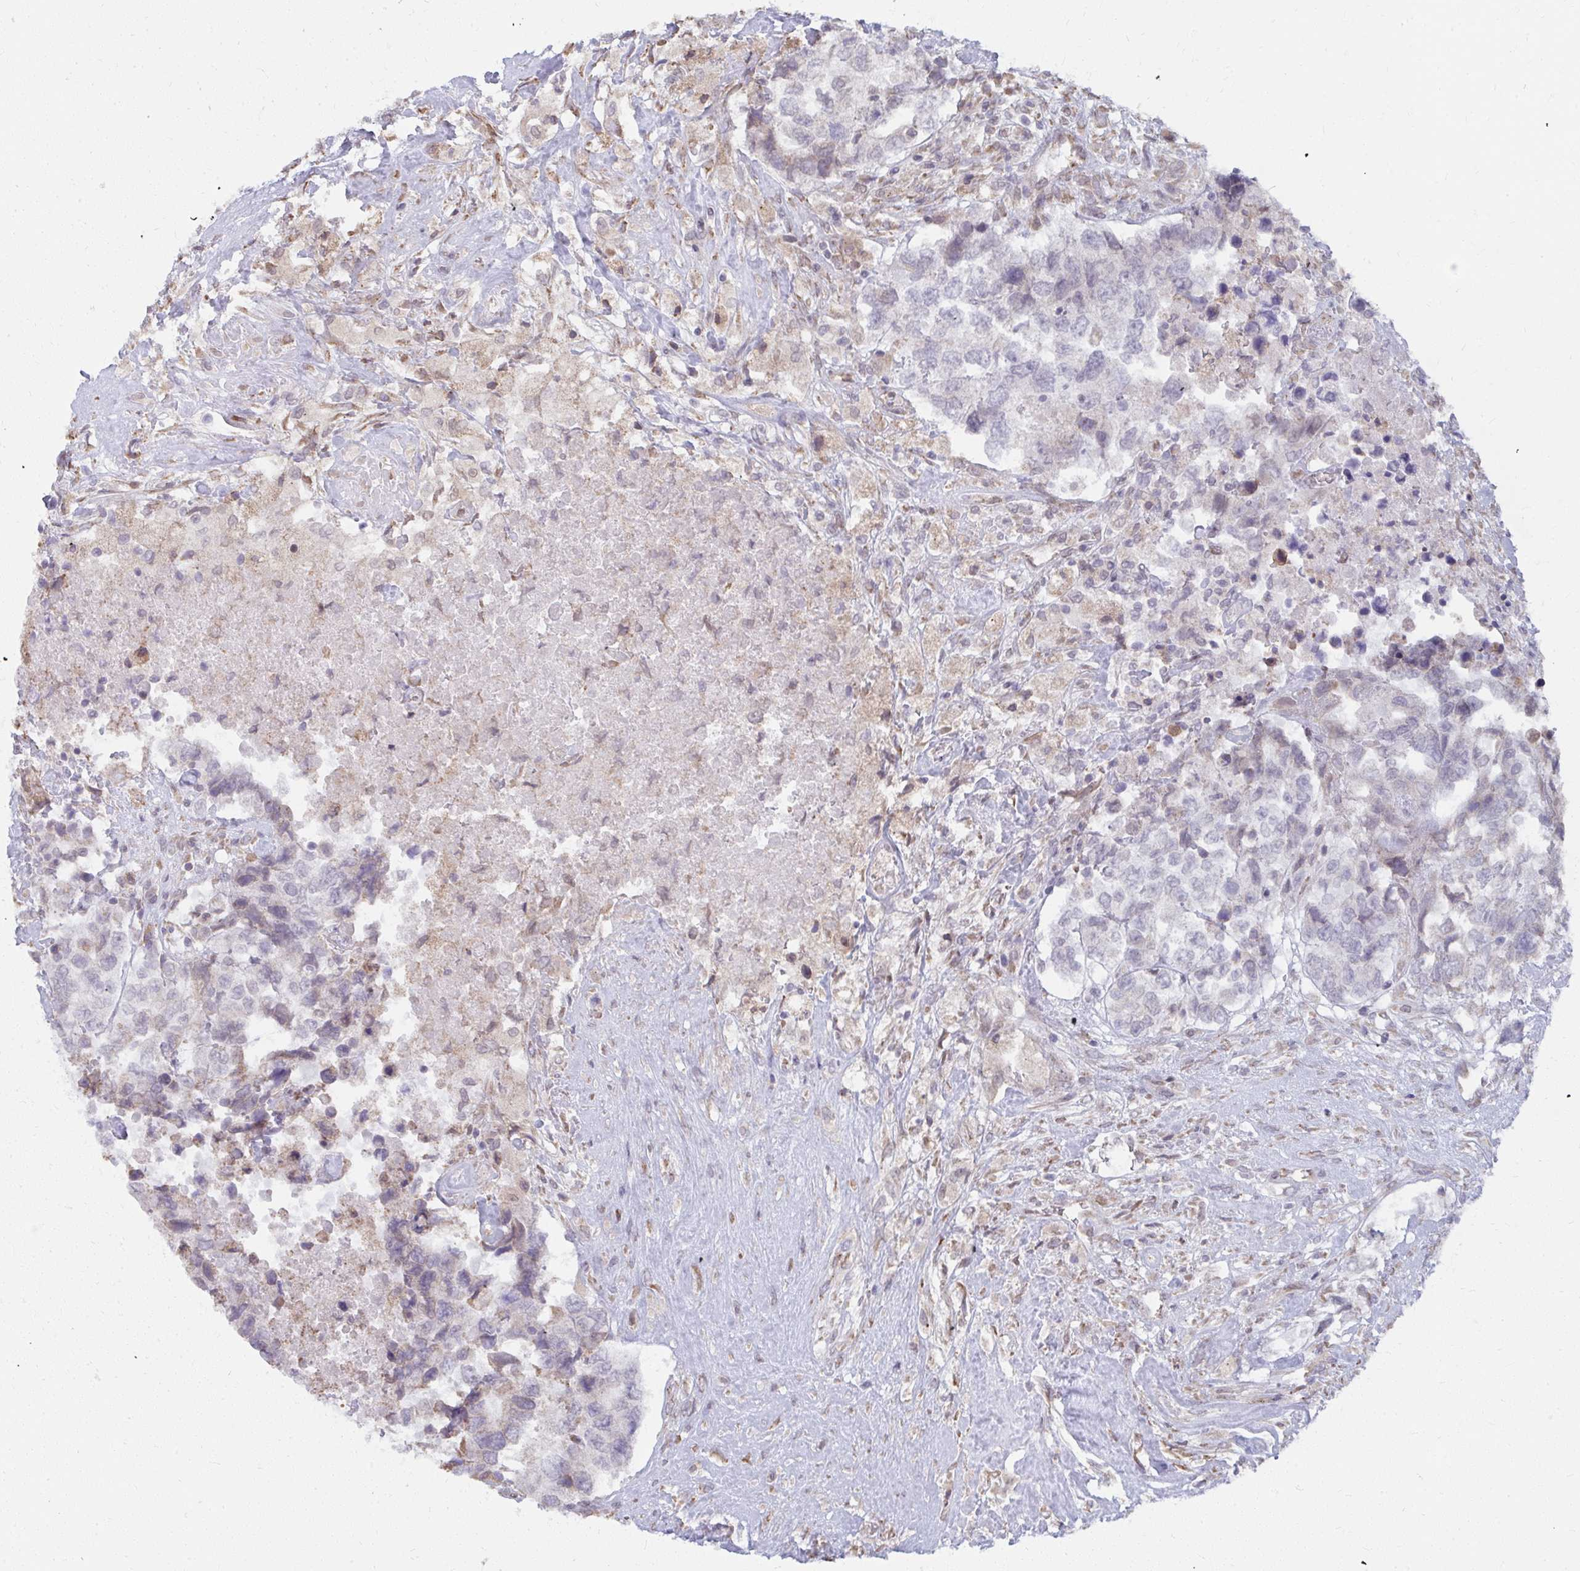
{"staining": {"intensity": "weak", "quantity": "25%-75%", "location": "cytoplasmic/membranous"}, "tissue": "testis cancer", "cell_type": "Tumor cells", "image_type": "cancer", "snomed": [{"axis": "morphology", "description": "Carcinoma, Embryonal, NOS"}, {"axis": "topography", "description": "Testis"}], "caption": "Immunohistochemical staining of testis cancer reveals weak cytoplasmic/membranous protein staining in about 25%-75% of tumor cells.", "gene": "NMNAT1", "patient": {"sex": "male", "age": 24}}